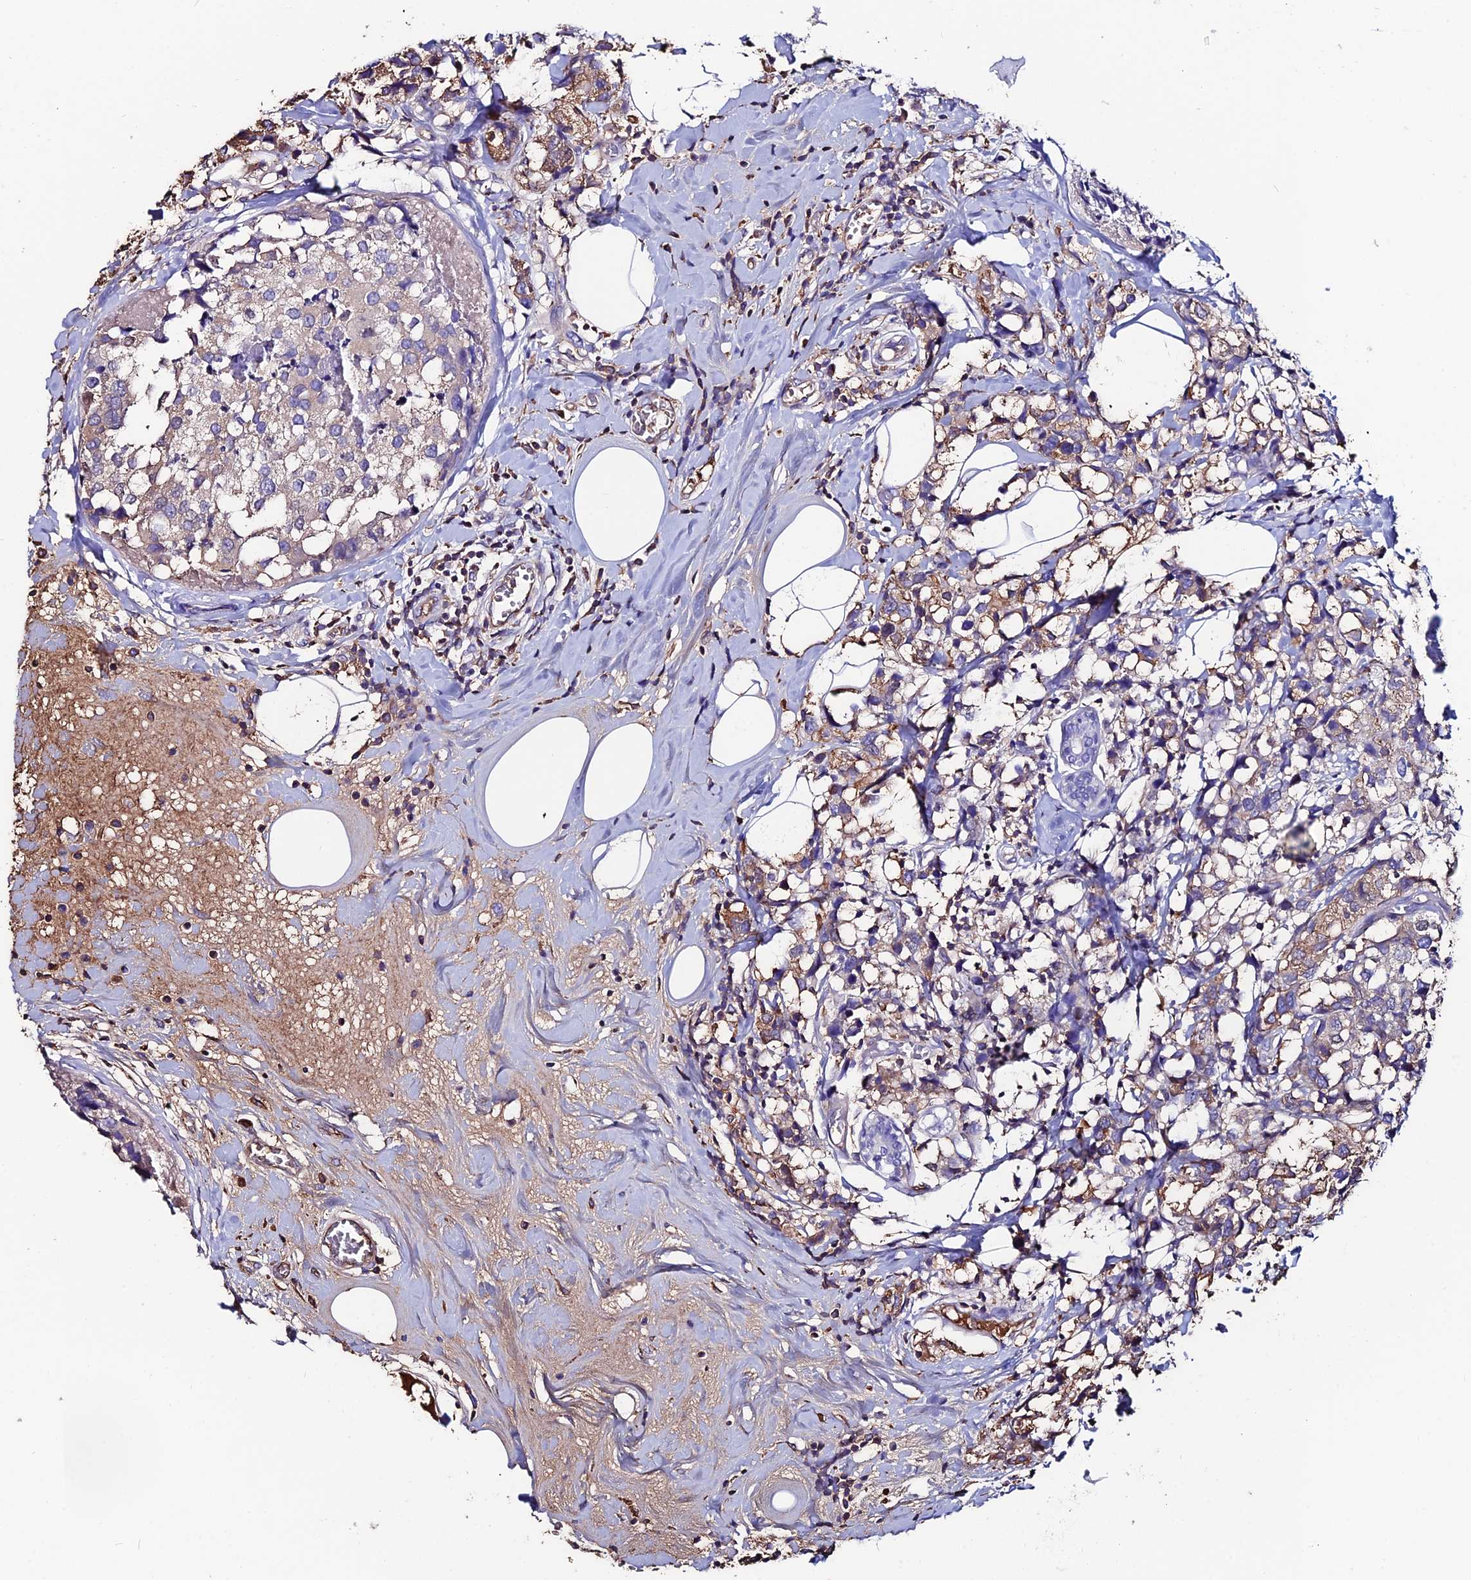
{"staining": {"intensity": "weak", "quantity": "<25%", "location": "cytoplasmic/membranous"}, "tissue": "breast cancer", "cell_type": "Tumor cells", "image_type": "cancer", "snomed": [{"axis": "morphology", "description": "Lobular carcinoma"}, {"axis": "topography", "description": "Breast"}], "caption": "Breast lobular carcinoma was stained to show a protein in brown. There is no significant expression in tumor cells. Nuclei are stained in blue.", "gene": "SLC25A16", "patient": {"sex": "female", "age": 59}}